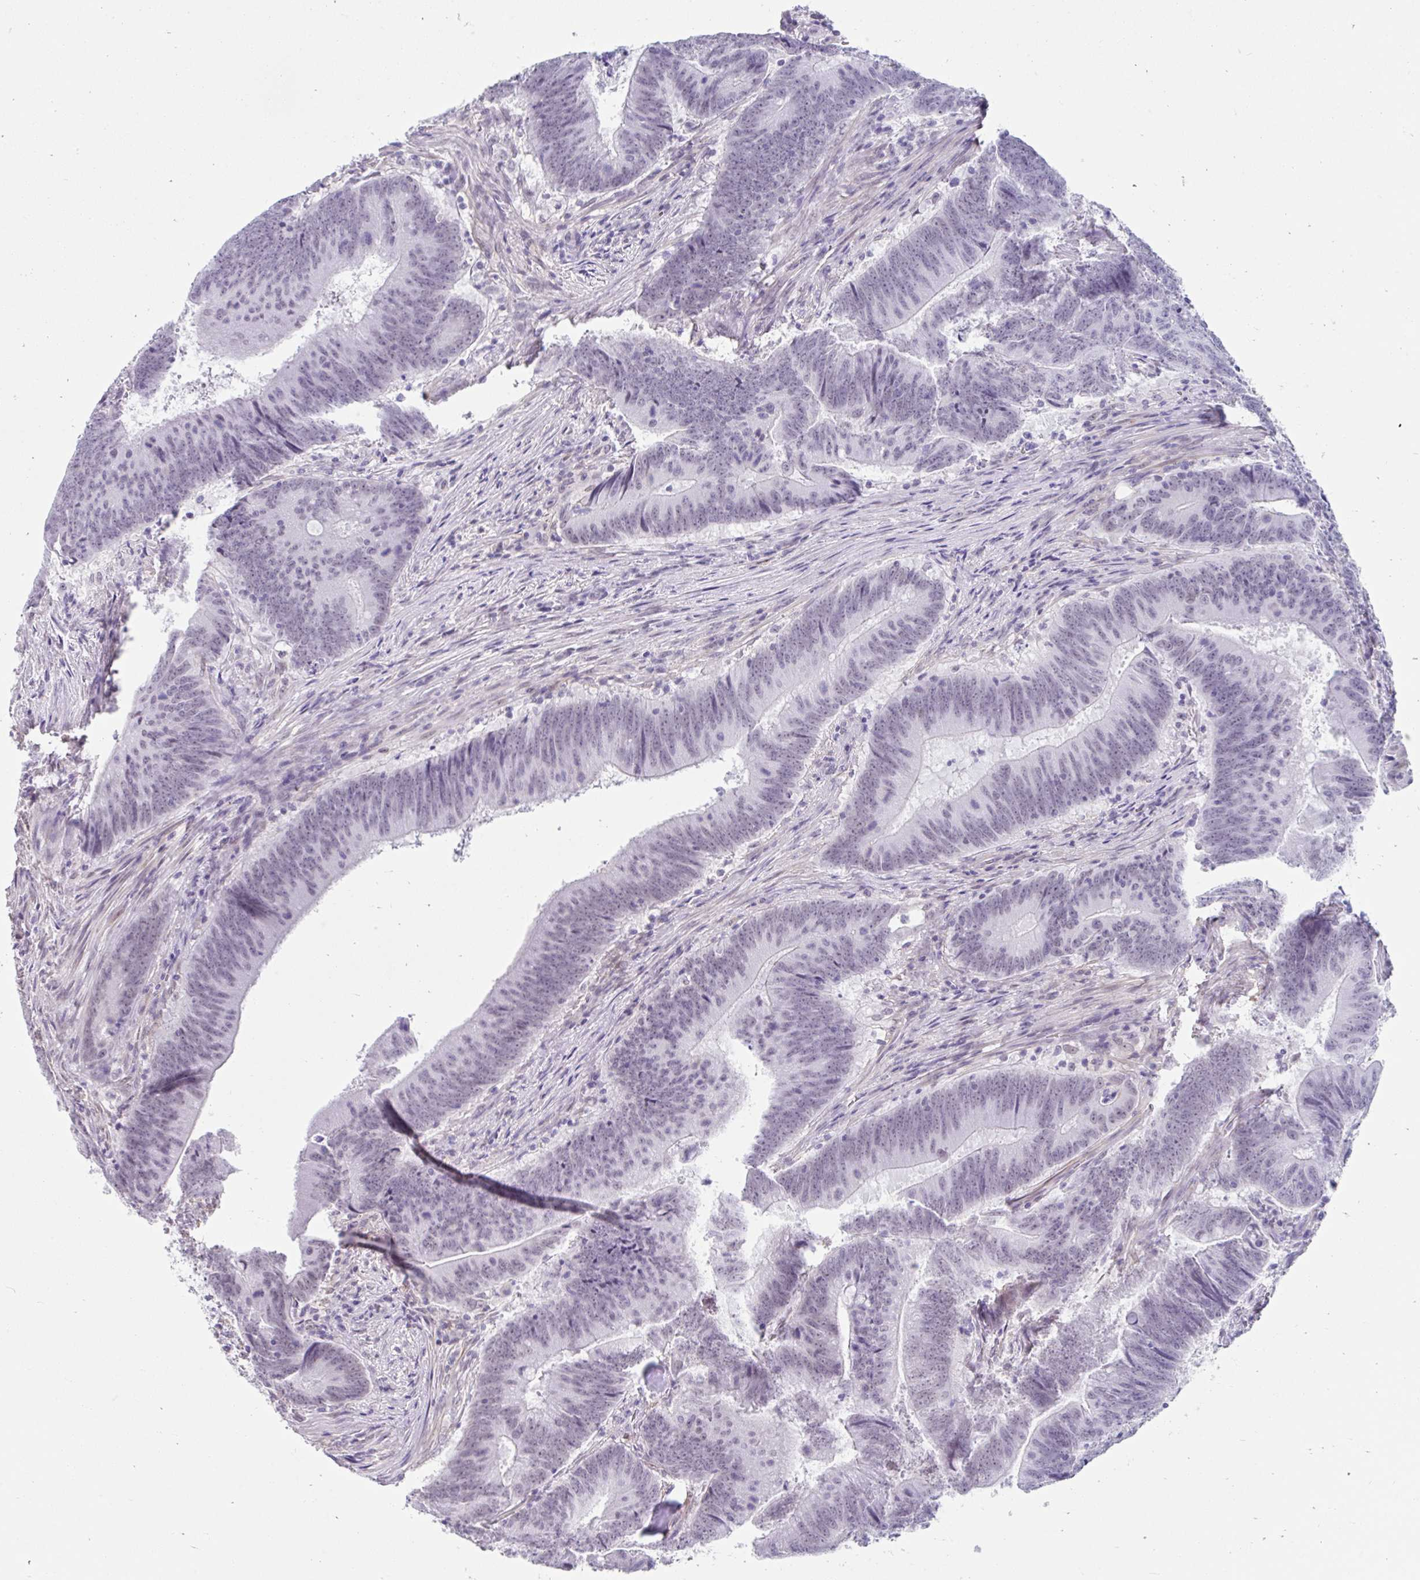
{"staining": {"intensity": "negative", "quantity": "none", "location": "none"}, "tissue": "colorectal cancer", "cell_type": "Tumor cells", "image_type": "cancer", "snomed": [{"axis": "morphology", "description": "Adenocarcinoma, NOS"}, {"axis": "topography", "description": "Colon"}], "caption": "Immunohistochemistry of human adenocarcinoma (colorectal) reveals no staining in tumor cells. (Immunohistochemistry, brightfield microscopy, high magnification).", "gene": "DCAF17", "patient": {"sex": "female", "age": 87}}